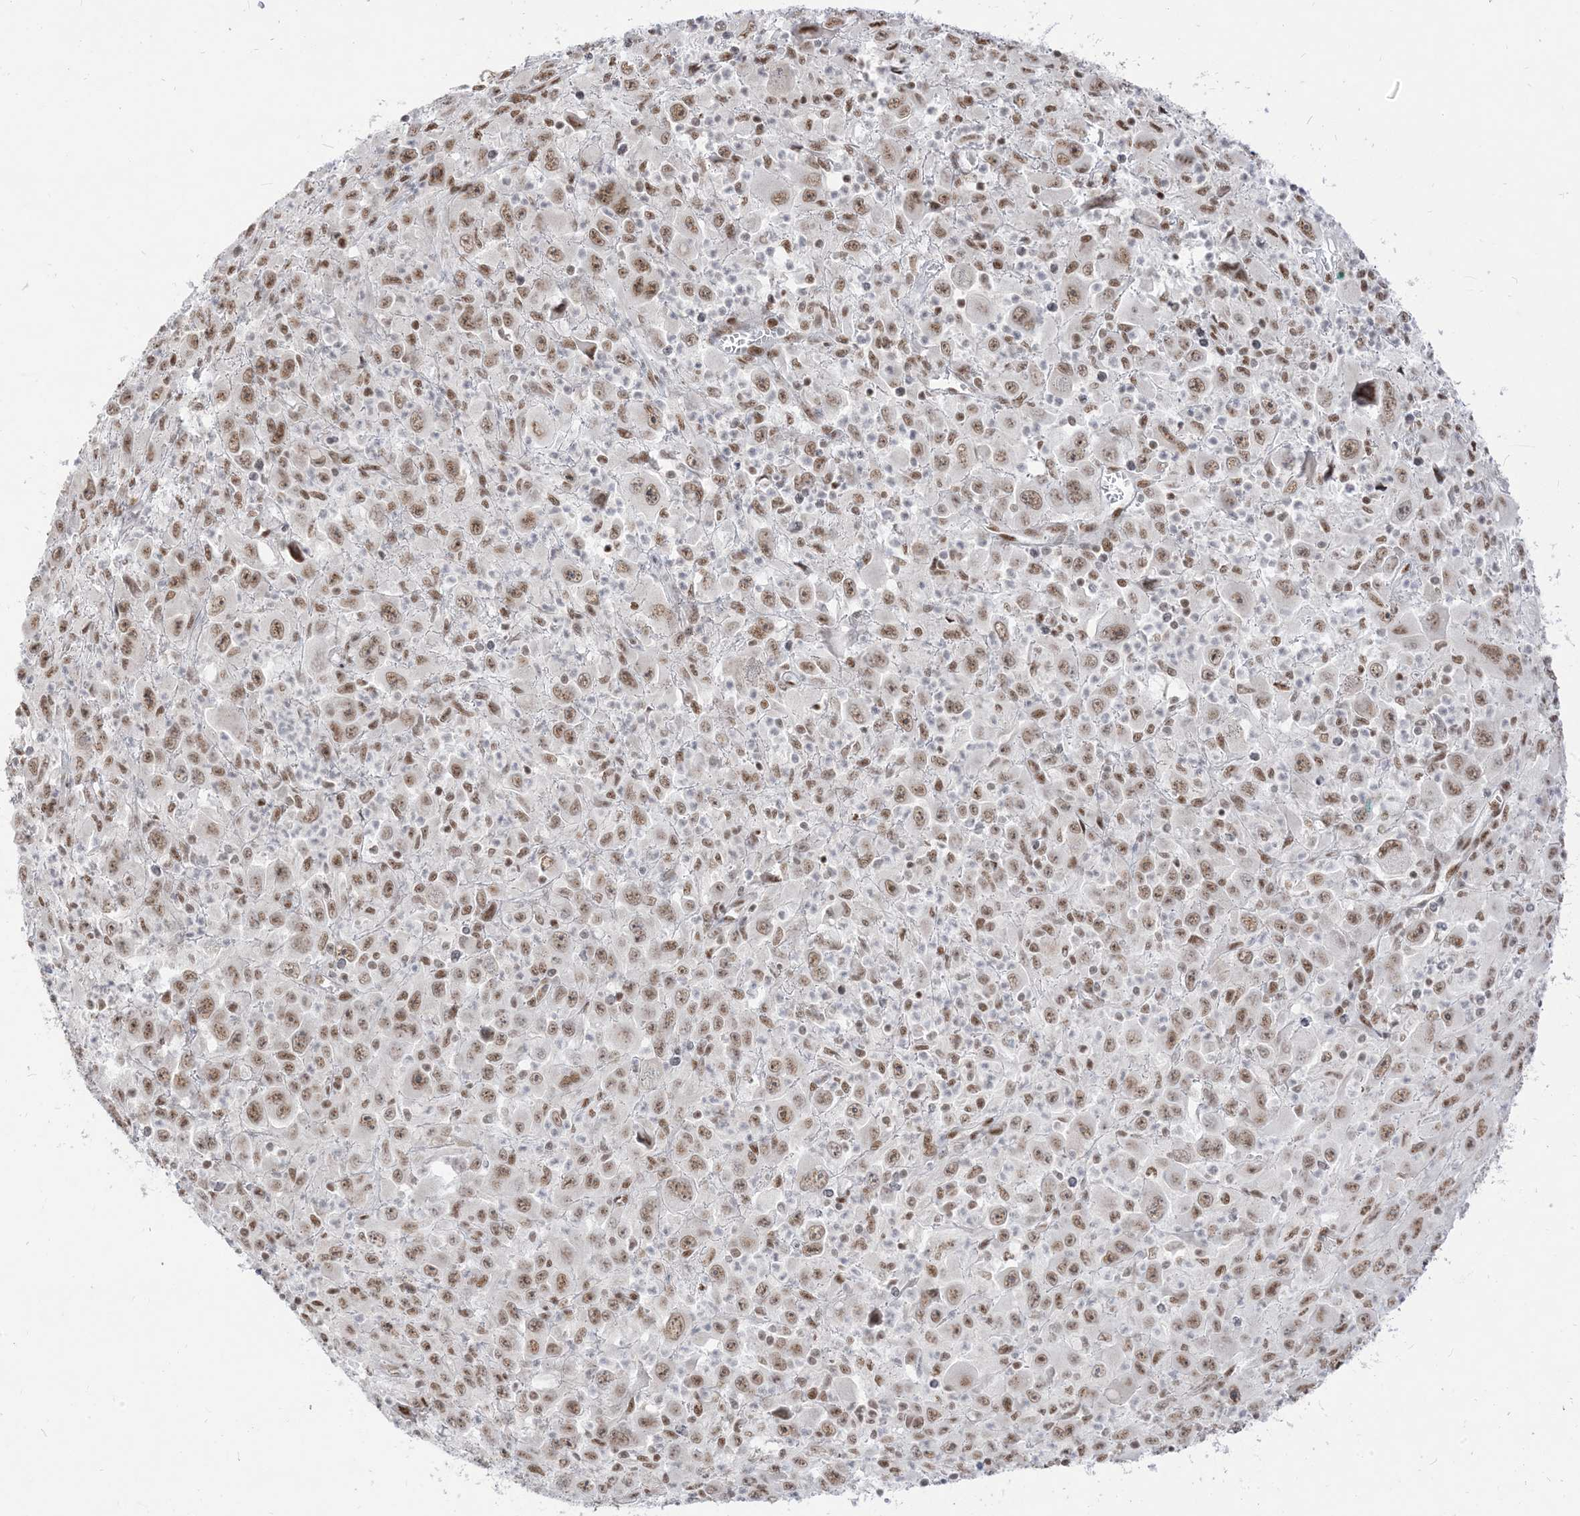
{"staining": {"intensity": "moderate", "quantity": ">75%", "location": "nuclear"}, "tissue": "melanoma", "cell_type": "Tumor cells", "image_type": "cancer", "snomed": [{"axis": "morphology", "description": "Malignant melanoma, Metastatic site"}, {"axis": "topography", "description": "Skin"}], "caption": "Moderate nuclear protein staining is present in approximately >75% of tumor cells in malignant melanoma (metastatic site).", "gene": "ARGLU1", "patient": {"sex": "female", "age": 56}}